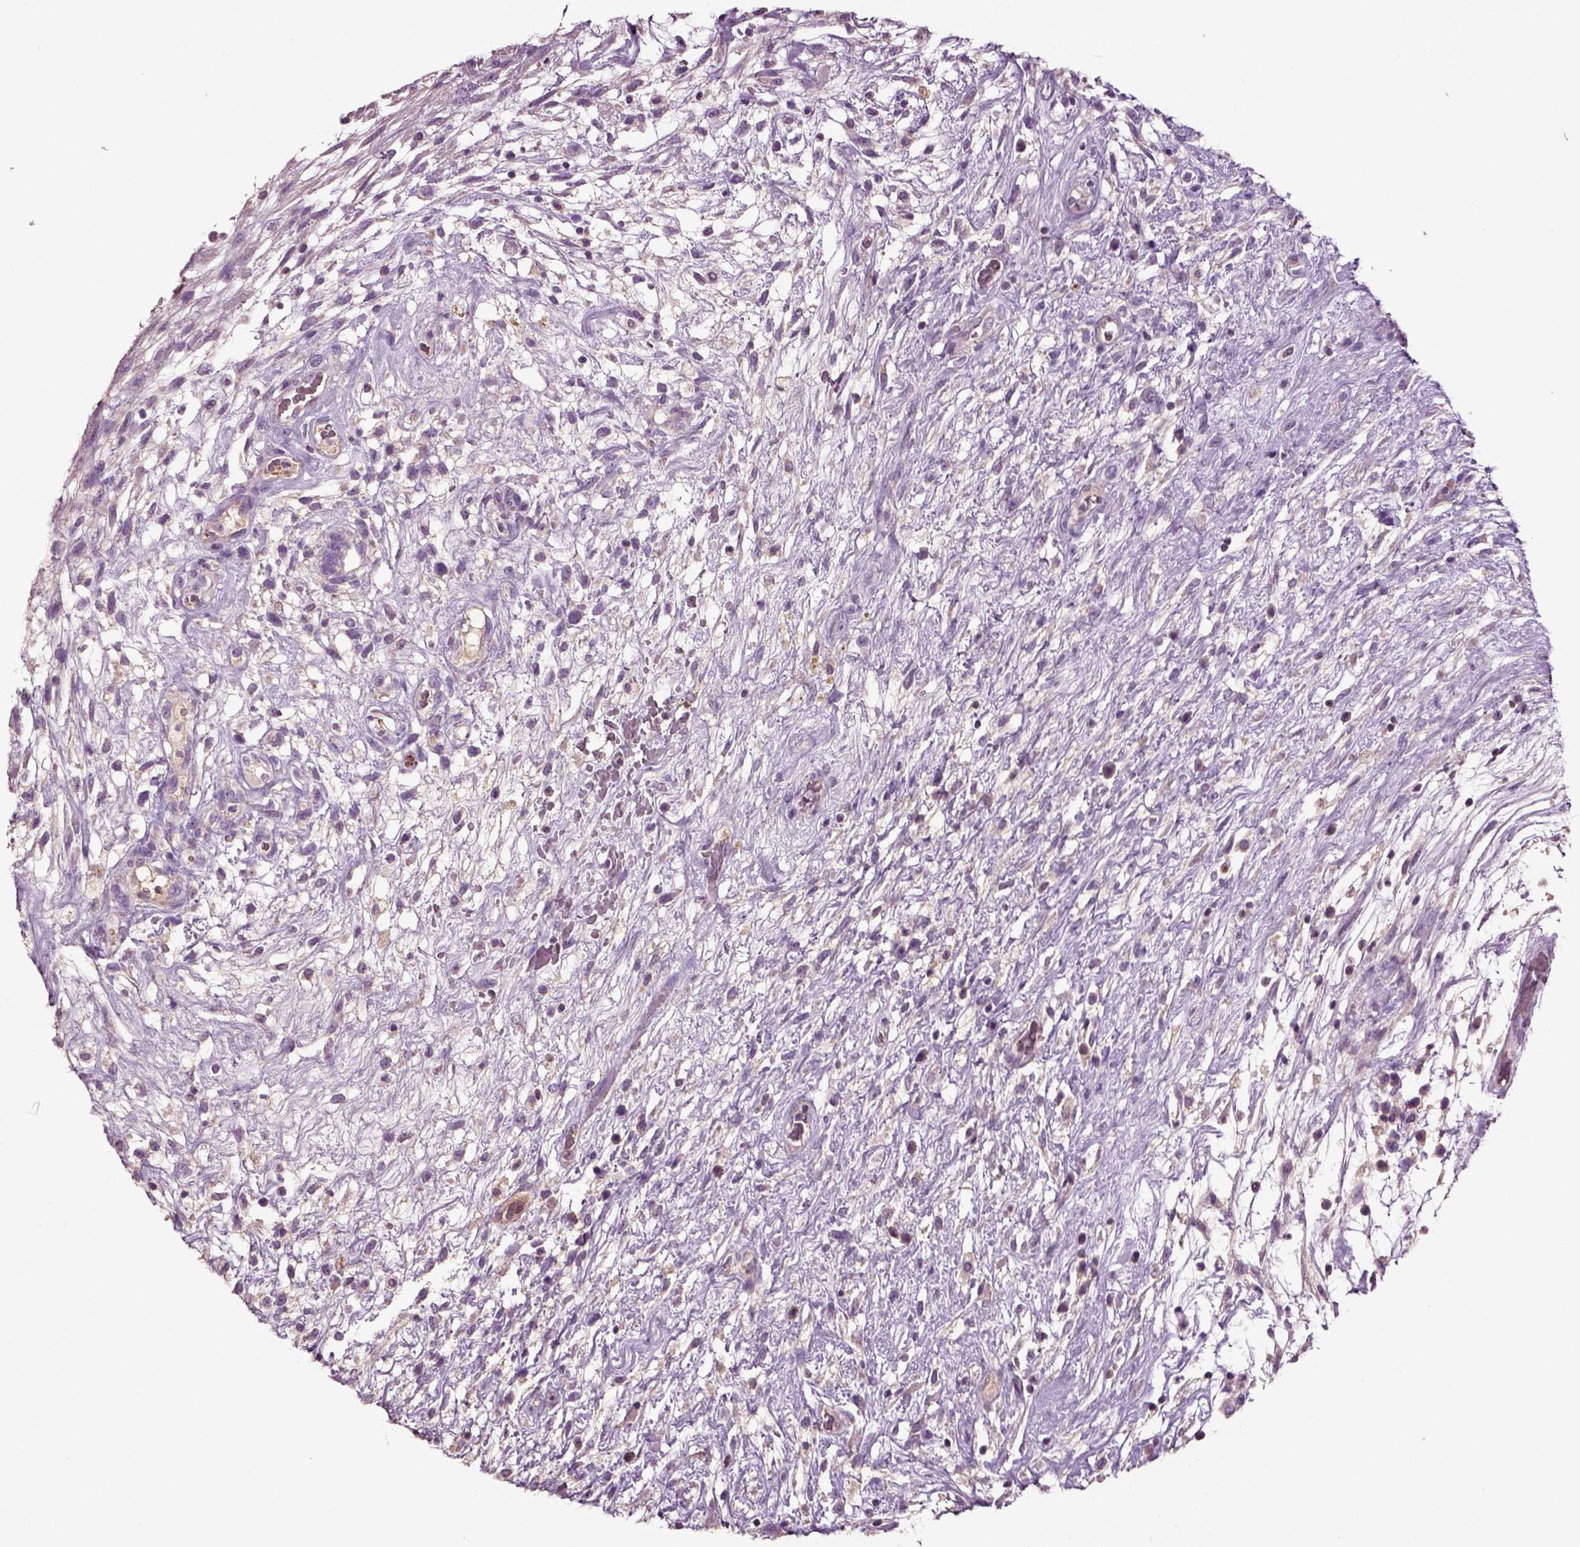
{"staining": {"intensity": "negative", "quantity": "none", "location": "none"}, "tissue": "testis cancer", "cell_type": "Tumor cells", "image_type": "cancer", "snomed": [{"axis": "morphology", "description": "Normal tissue, NOS"}, {"axis": "morphology", "description": "Carcinoma, Embryonal, NOS"}, {"axis": "topography", "description": "Testis"}], "caption": "Immunohistochemistry (IHC) image of neoplastic tissue: embryonal carcinoma (testis) stained with DAB (3,3'-diaminobenzidine) reveals no significant protein staining in tumor cells.", "gene": "DEFB118", "patient": {"sex": "male", "age": 32}}